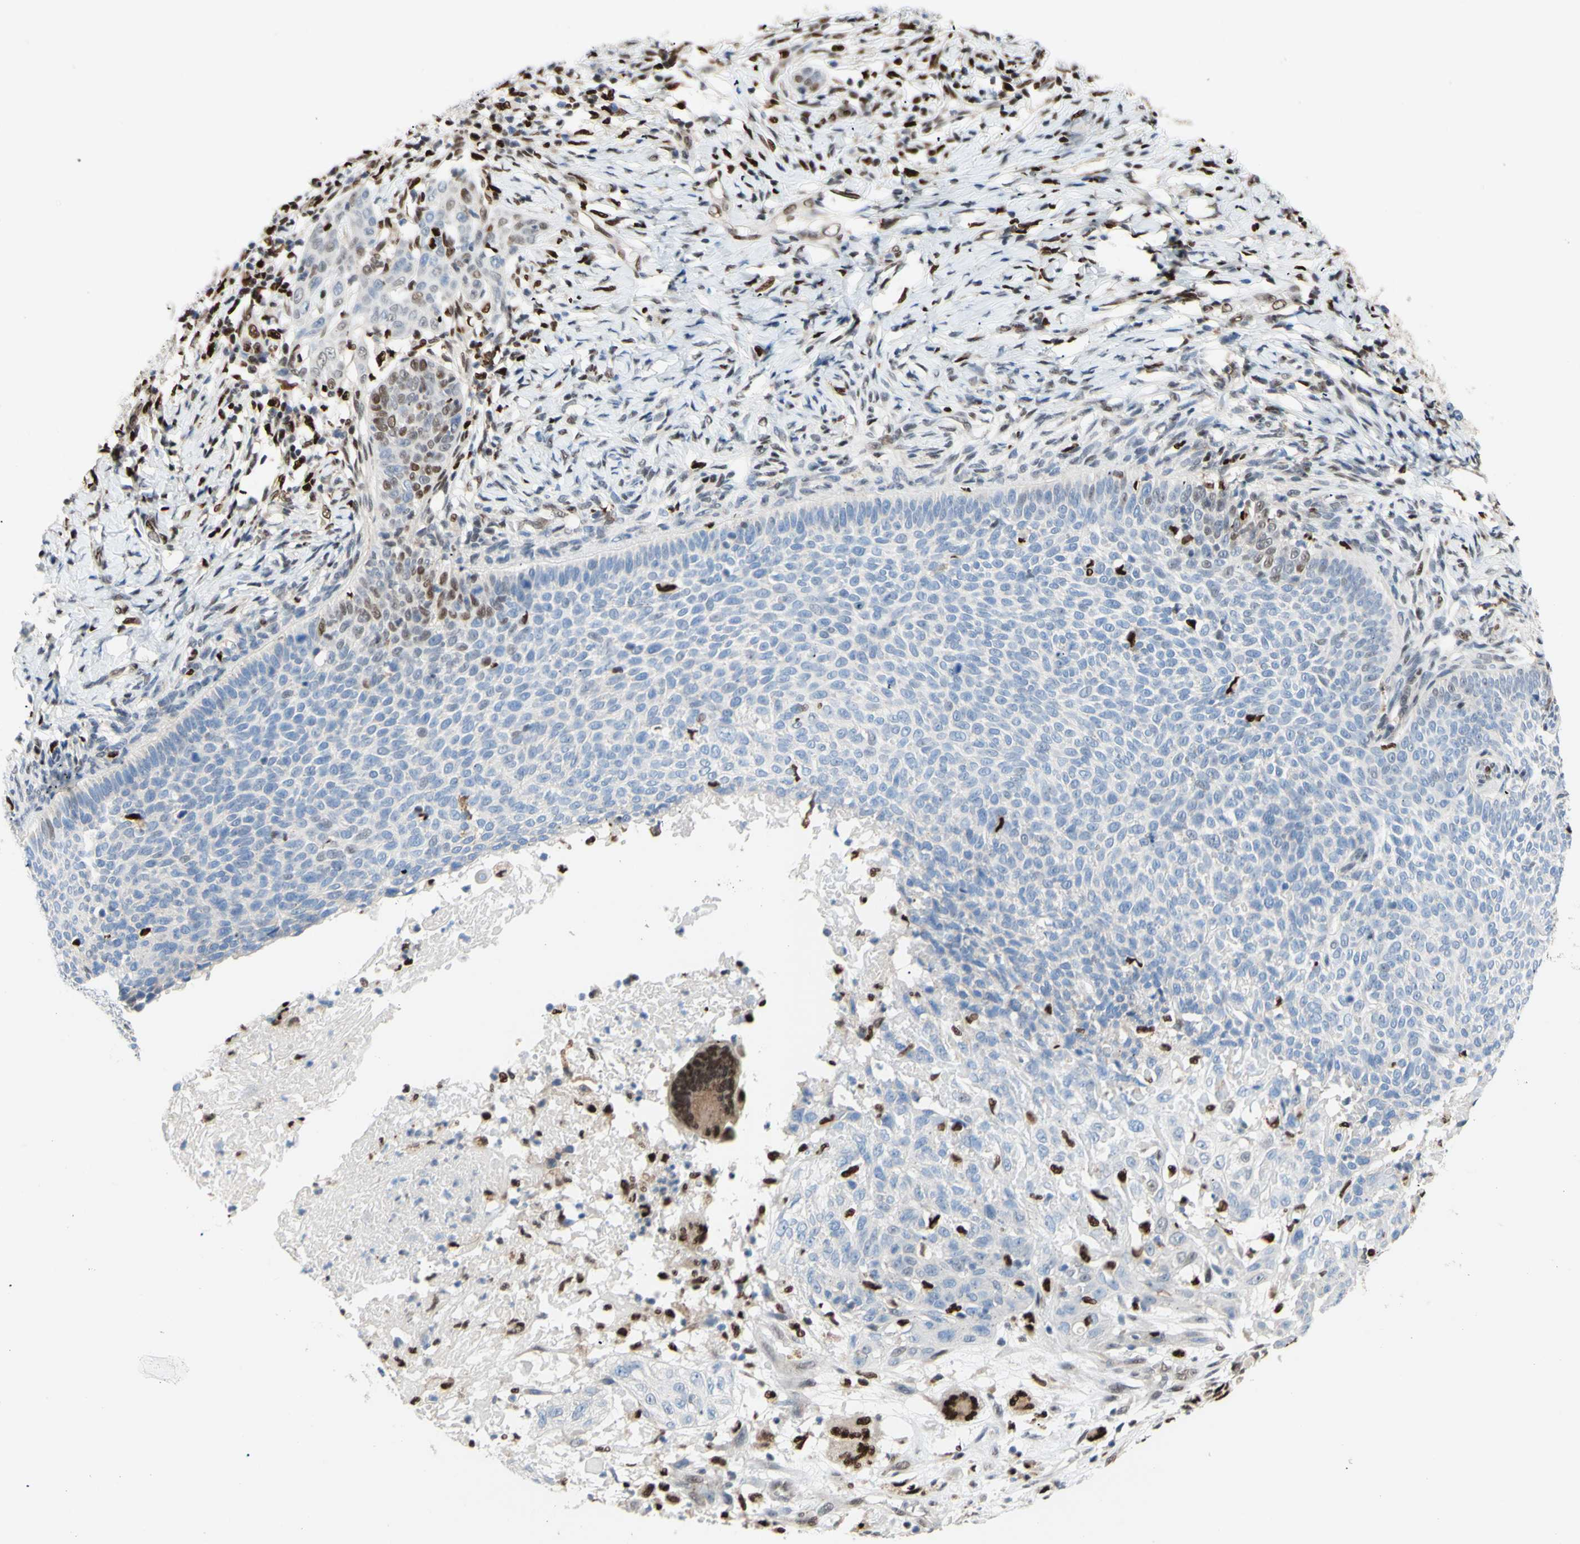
{"staining": {"intensity": "negative", "quantity": "none", "location": "none"}, "tissue": "skin cancer", "cell_type": "Tumor cells", "image_type": "cancer", "snomed": [{"axis": "morphology", "description": "Normal tissue, NOS"}, {"axis": "morphology", "description": "Basal cell carcinoma"}, {"axis": "topography", "description": "Skin"}], "caption": "High power microscopy micrograph of an IHC image of skin cancer (basal cell carcinoma), revealing no significant expression in tumor cells.", "gene": "EED", "patient": {"sex": "male", "age": 87}}